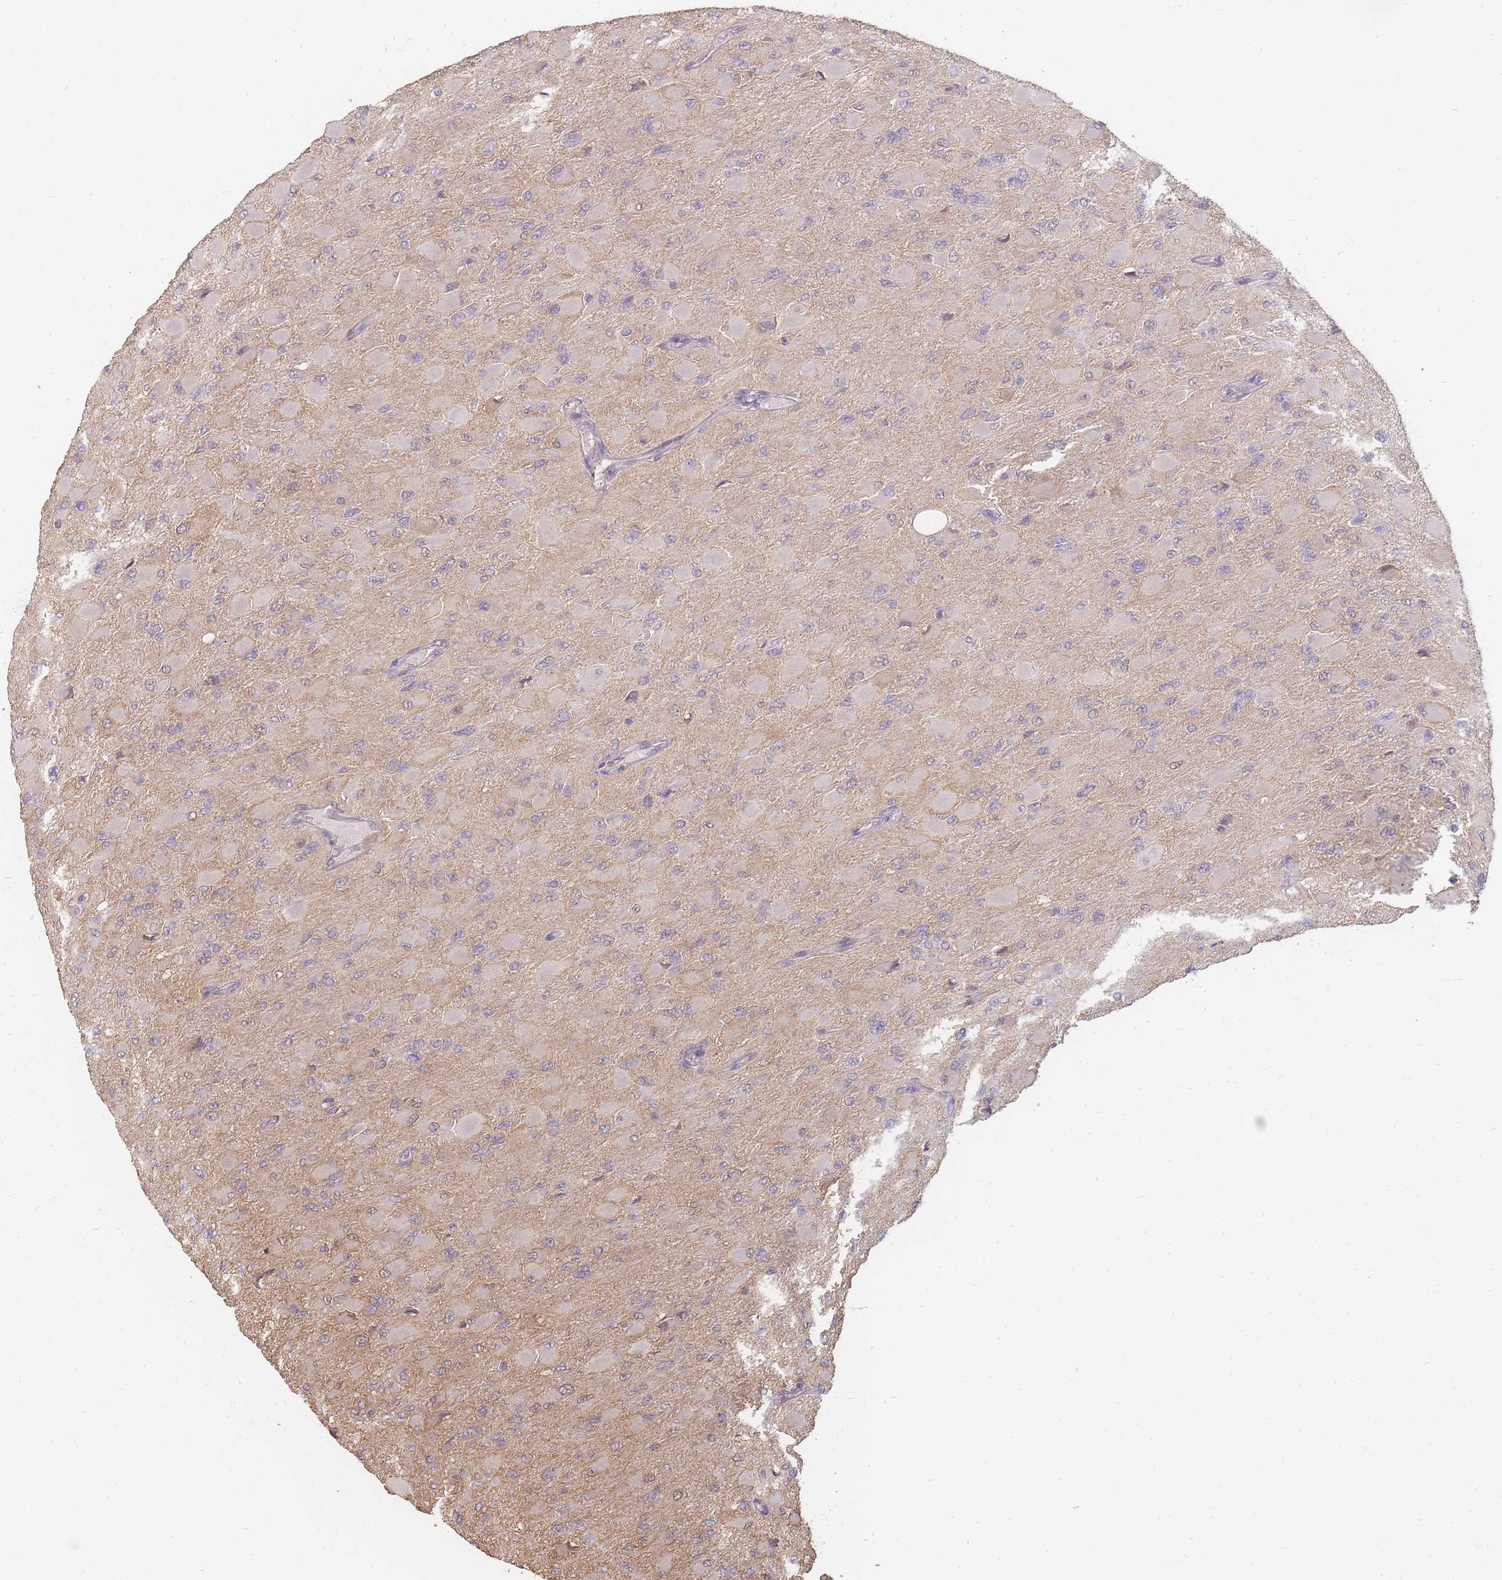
{"staining": {"intensity": "negative", "quantity": "none", "location": "none"}, "tissue": "glioma", "cell_type": "Tumor cells", "image_type": "cancer", "snomed": [{"axis": "morphology", "description": "Glioma, malignant, High grade"}, {"axis": "topography", "description": "Cerebral cortex"}], "caption": "The micrograph shows no significant expression in tumor cells of glioma.", "gene": "RFTN1", "patient": {"sex": "female", "age": 36}}